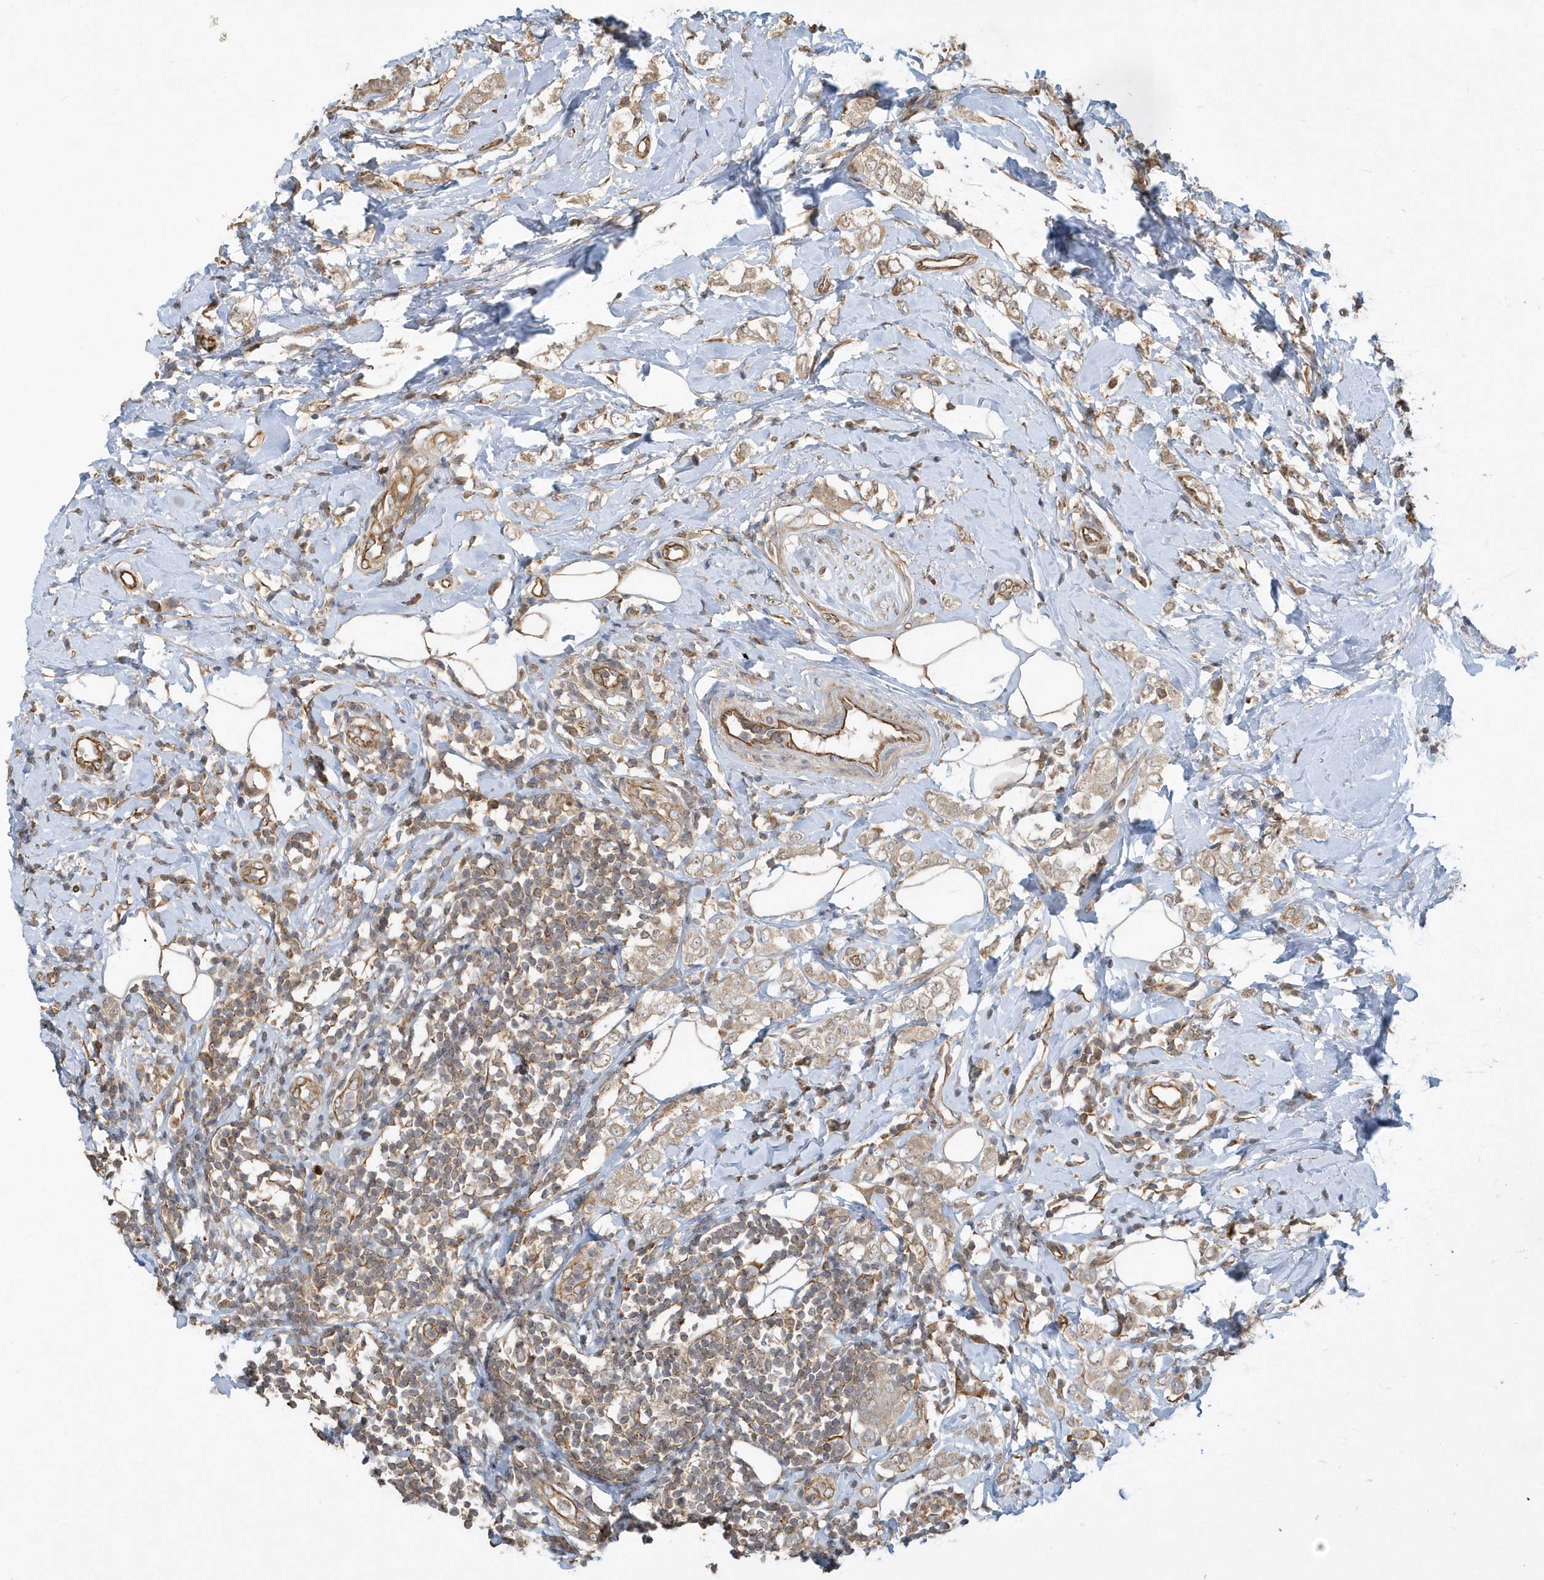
{"staining": {"intensity": "weak", "quantity": ">75%", "location": "cytoplasmic/membranous"}, "tissue": "breast cancer", "cell_type": "Tumor cells", "image_type": "cancer", "snomed": [{"axis": "morphology", "description": "Lobular carcinoma"}, {"axis": "topography", "description": "Breast"}], "caption": "DAB (3,3'-diaminobenzidine) immunohistochemical staining of breast cancer exhibits weak cytoplasmic/membranous protein positivity in approximately >75% of tumor cells.", "gene": "THG1L", "patient": {"sex": "female", "age": 47}}